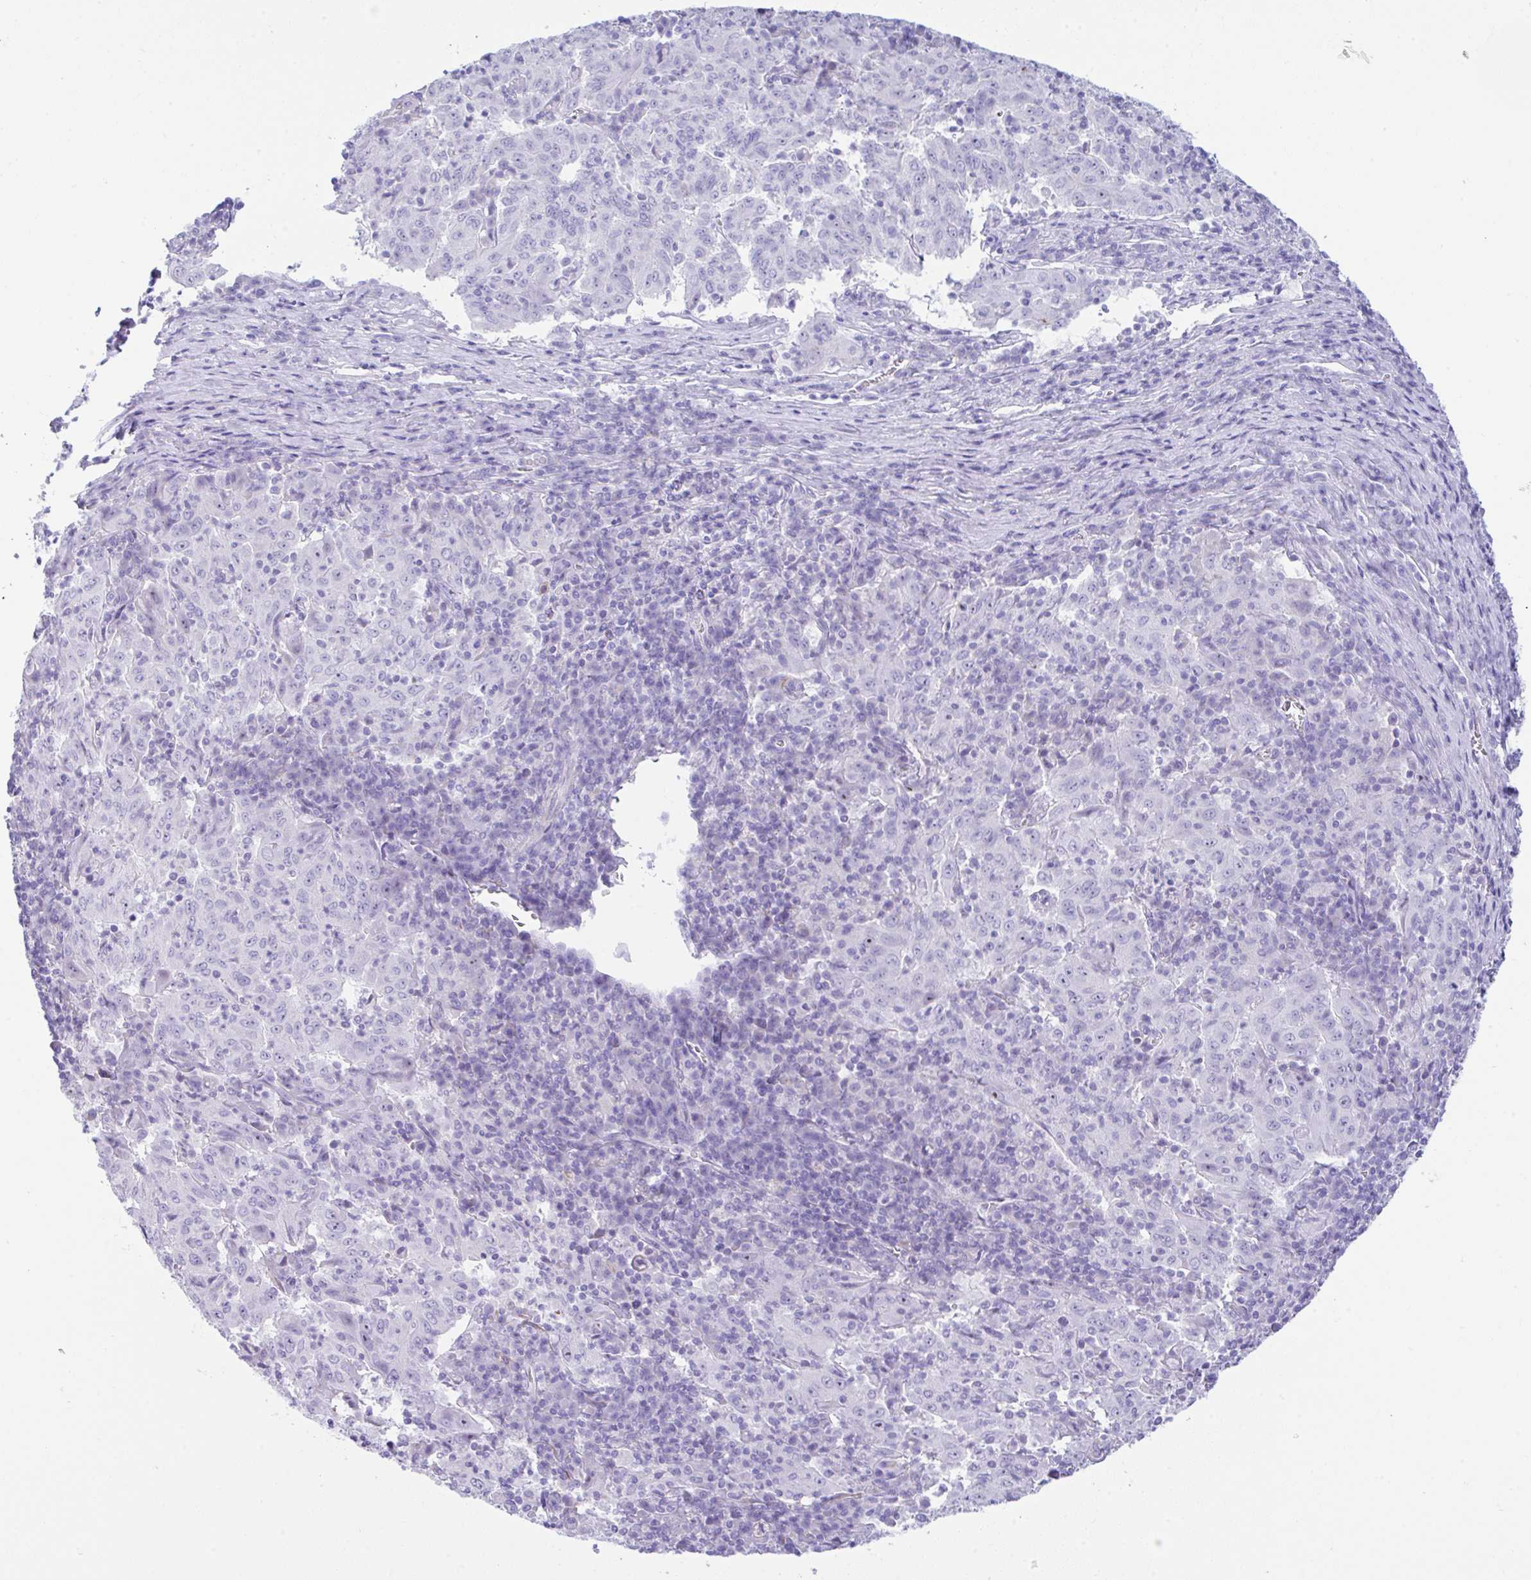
{"staining": {"intensity": "negative", "quantity": "none", "location": "none"}, "tissue": "pancreatic cancer", "cell_type": "Tumor cells", "image_type": "cancer", "snomed": [{"axis": "morphology", "description": "Adenocarcinoma, NOS"}, {"axis": "topography", "description": "Pancreas"}], "caption": "A high-resolution micrograph shows IHC staining of pancreatic cancer (adenocarcinoma), which displays no significant staining in tumor cells.", "gene": "NDUFAF8", "patient": {"sex": "male", "age": 63}}